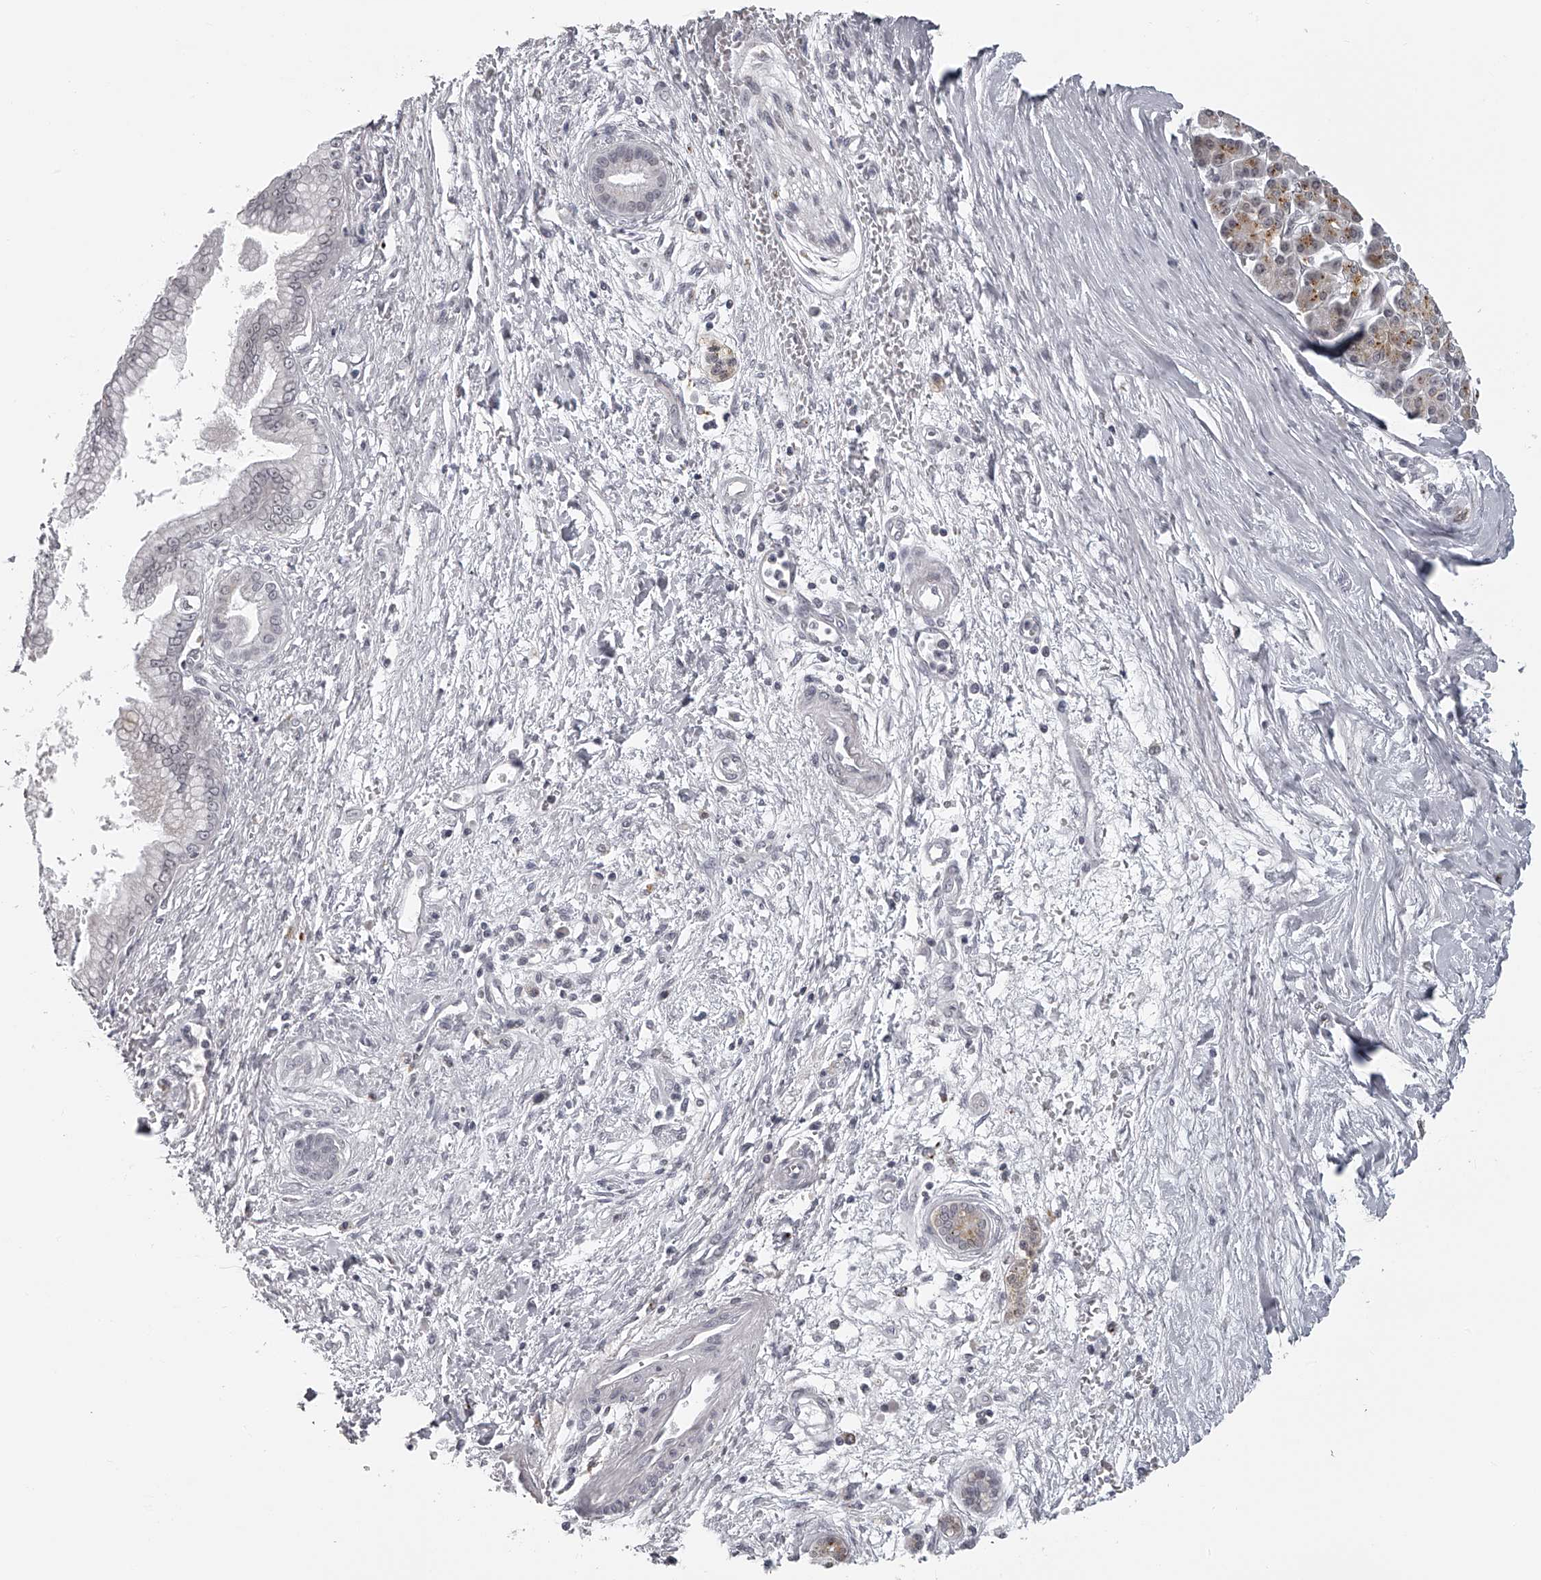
{"staining": {"intensity": "negative", "quantity": "none", "location": "none"}, "tissue": "pancreatic cancer", "cell_type": "Tumor cells", "image_type": "cancer", "snomed": [{"axis": "morphology", "description": "Adenocarcinoma, NOS"}, {"axis": "topography", "description": "Pancreas"}], "caption": "Adenocarcinoma (pancreatic) stained for a protein using immunohistochemistry (IHC) displays no positivity tumor cells.", "gene": "RNF220", "patient": {"sex": "male", "age": 59}}